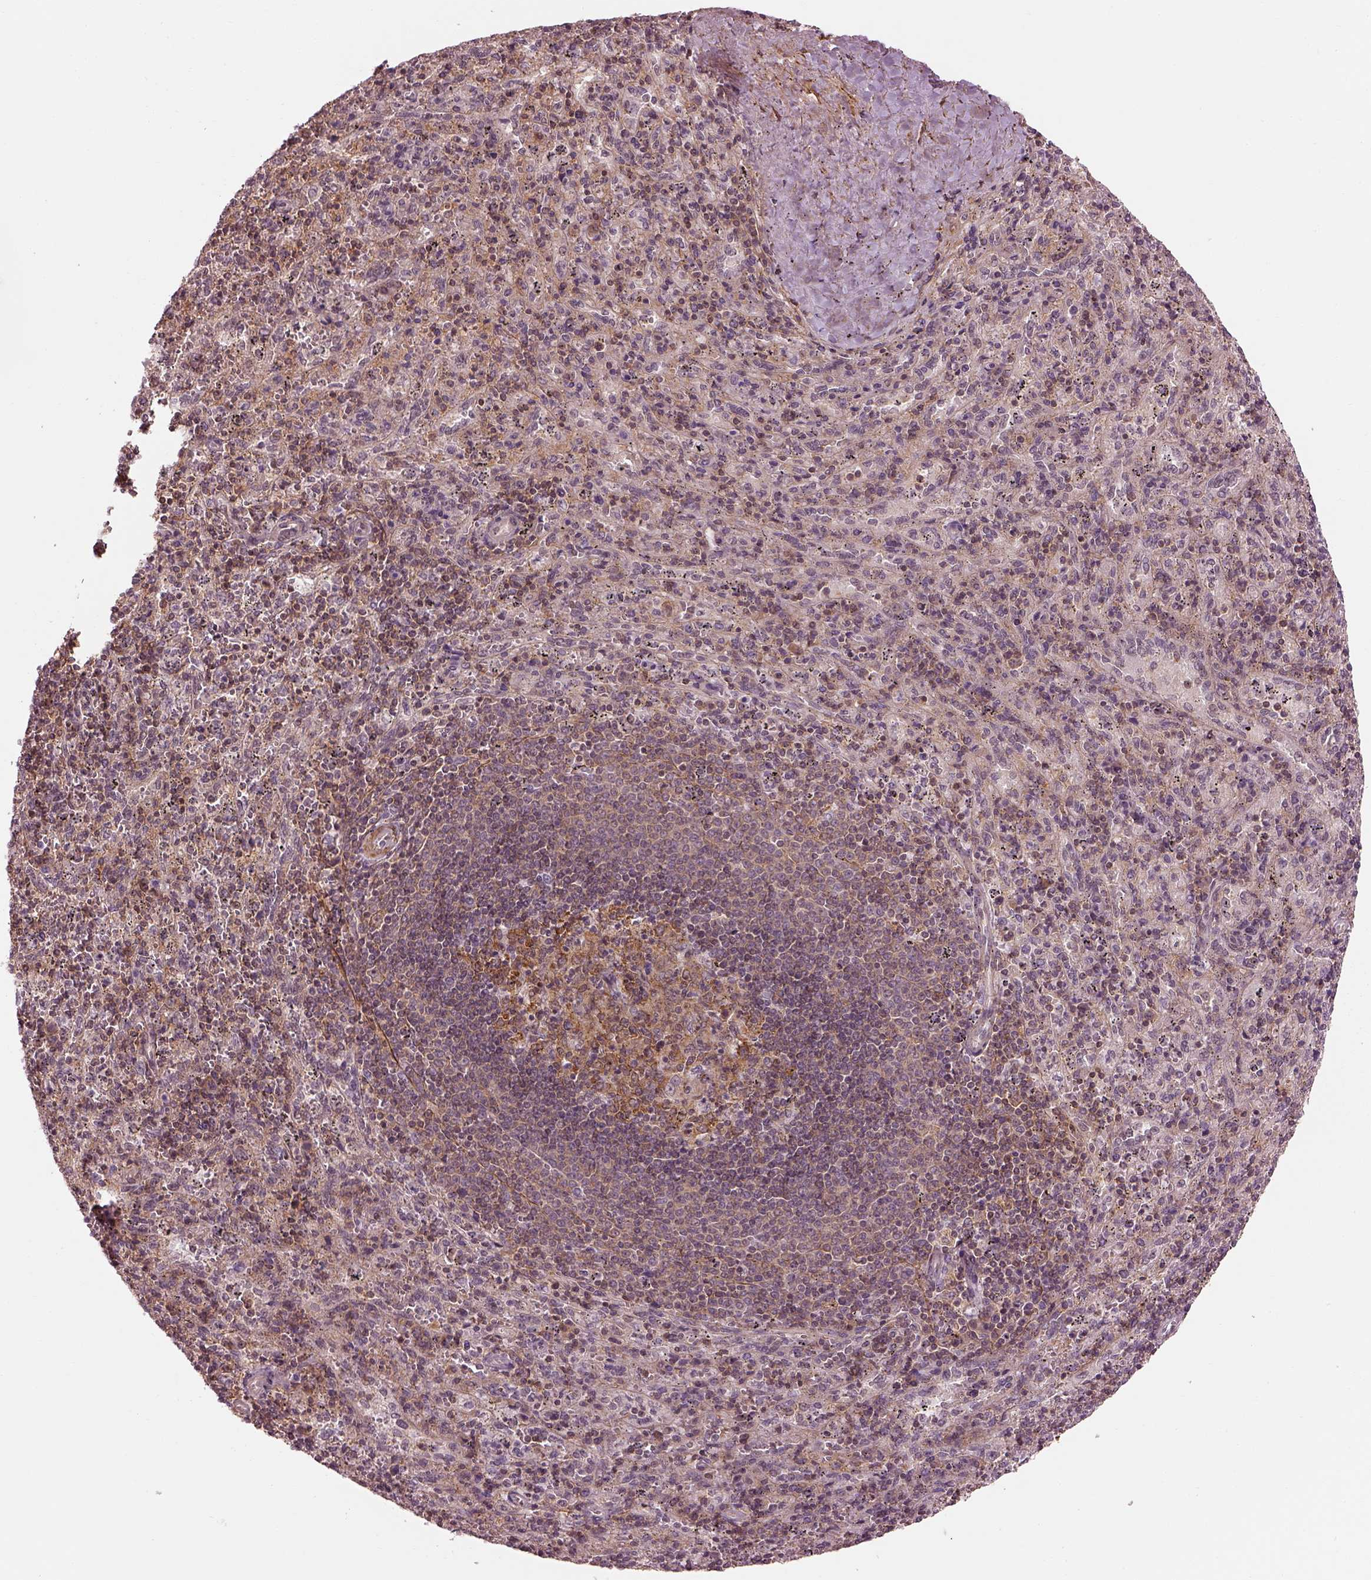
{"staining": {"intensity": "moderate", "quantity": "25%-75%", "location": "cytoplasmic/membranous"}, "tissue": "spleen", "cell_type": "Cells in red pulp", "image_type": "normal", "snomed": [{"axis": "morphology", "description": "Normal tissue, NOS"}, {"axis": "topography", "description": "Spleen"}], "caption": "This micrograph reveals immunohistochemistry staining of normal spleen, with medium moderate cytoplasmic/membranous positivity in approximately 25%-75% of cells in red pulp.", "gene": "LSM14A", "patient": {"sex": "male", "age": 57}}